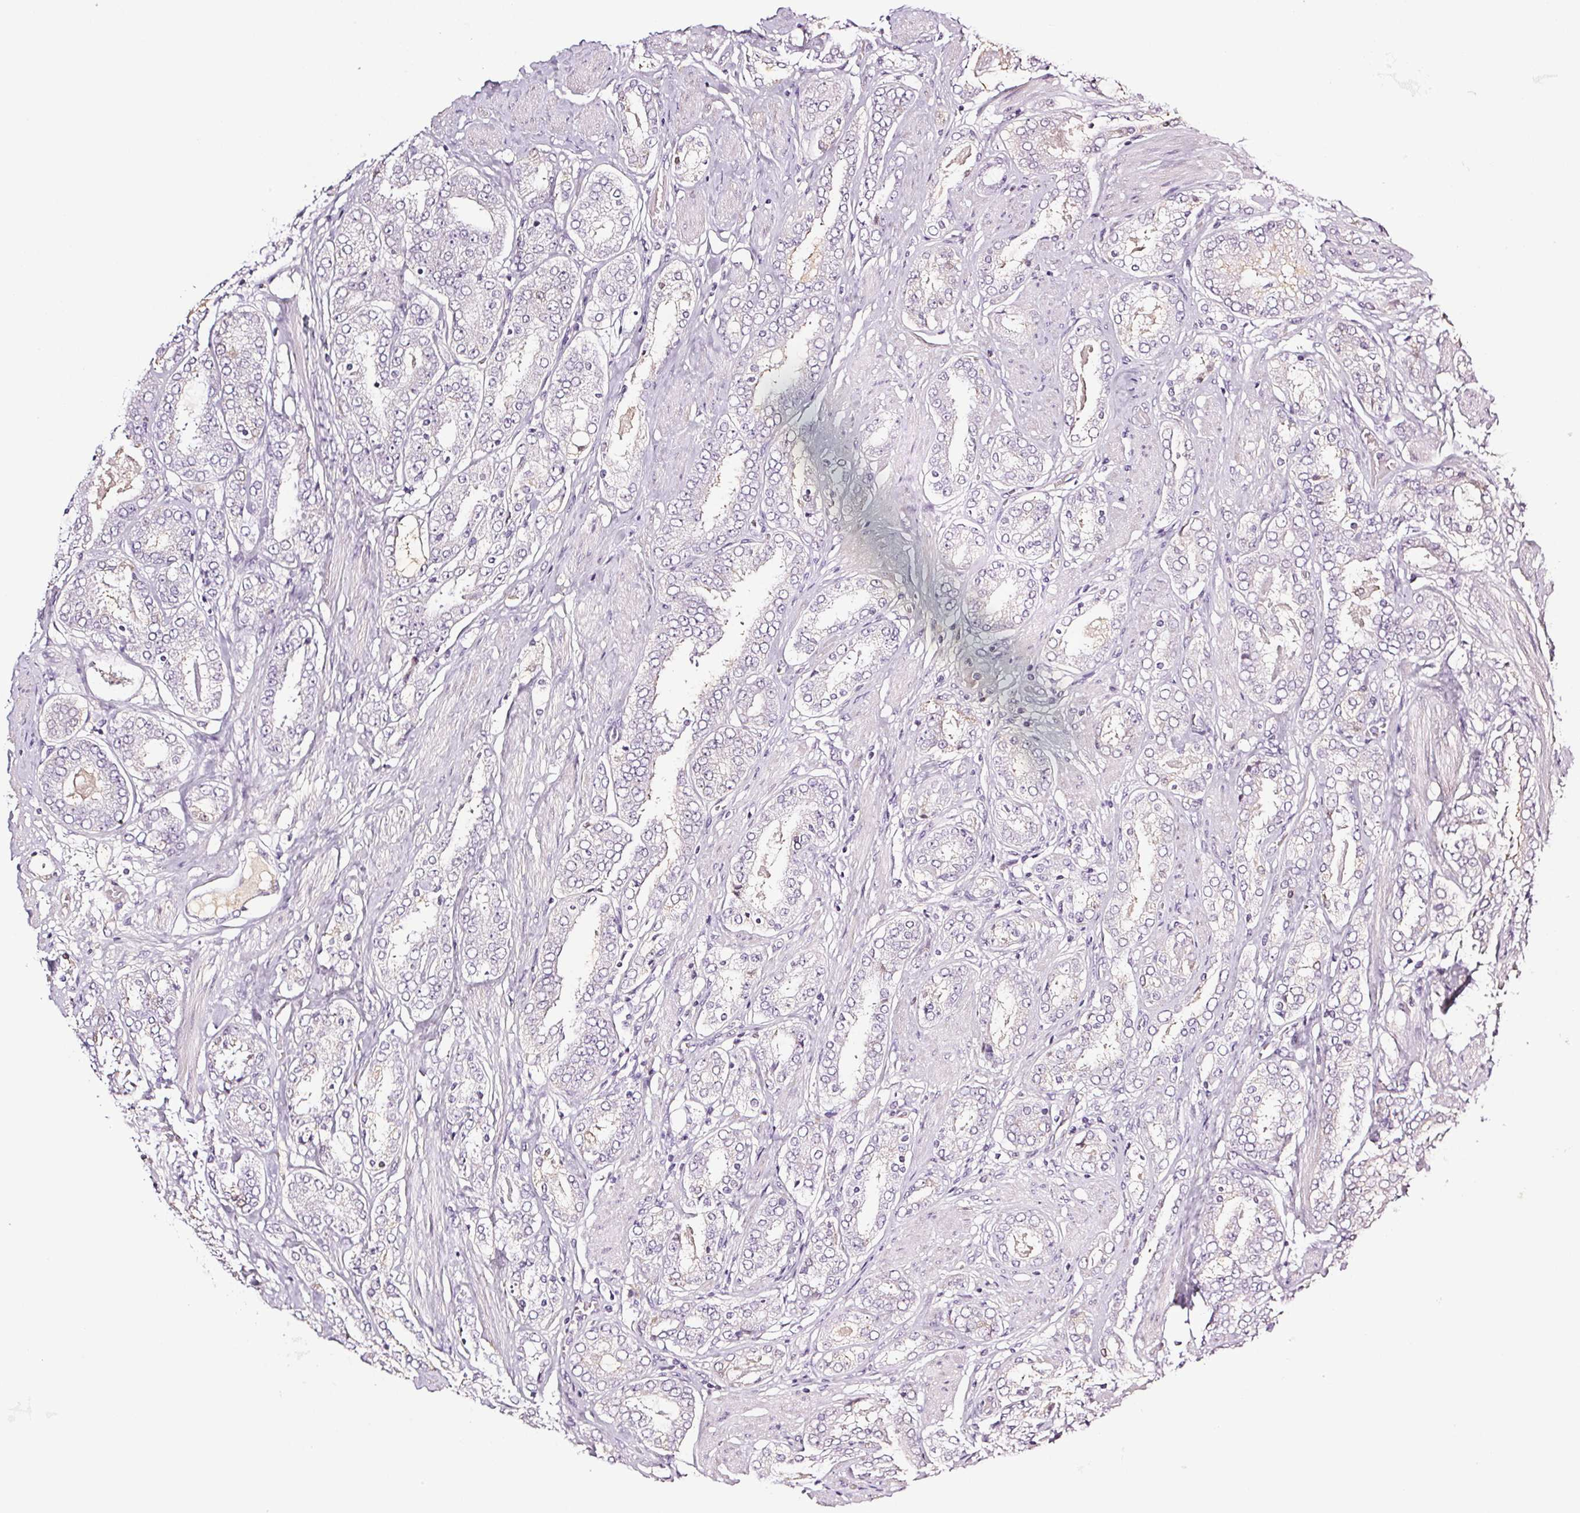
{"staining": {"intensity": "negative", "quantity": "none", "location": "none"}, "tissue": "prostate cancer", "cell_type": "Tumor cells", "image_type": "cancer", "snomed": [{"axis": "morphology", "description": "Adenocarcinoma, High grade"}, {"axis": "topography", "description": "Prostate"}], "caption": "IHC micrograph of neoplastic tissue: human prostate cancer (high-grade adenocarcinoma) stained with DAB reveals no significant protein positivity in tumor cells.", "gene": "COL7A1", "patient": {"sex": "male", "age": 63}}